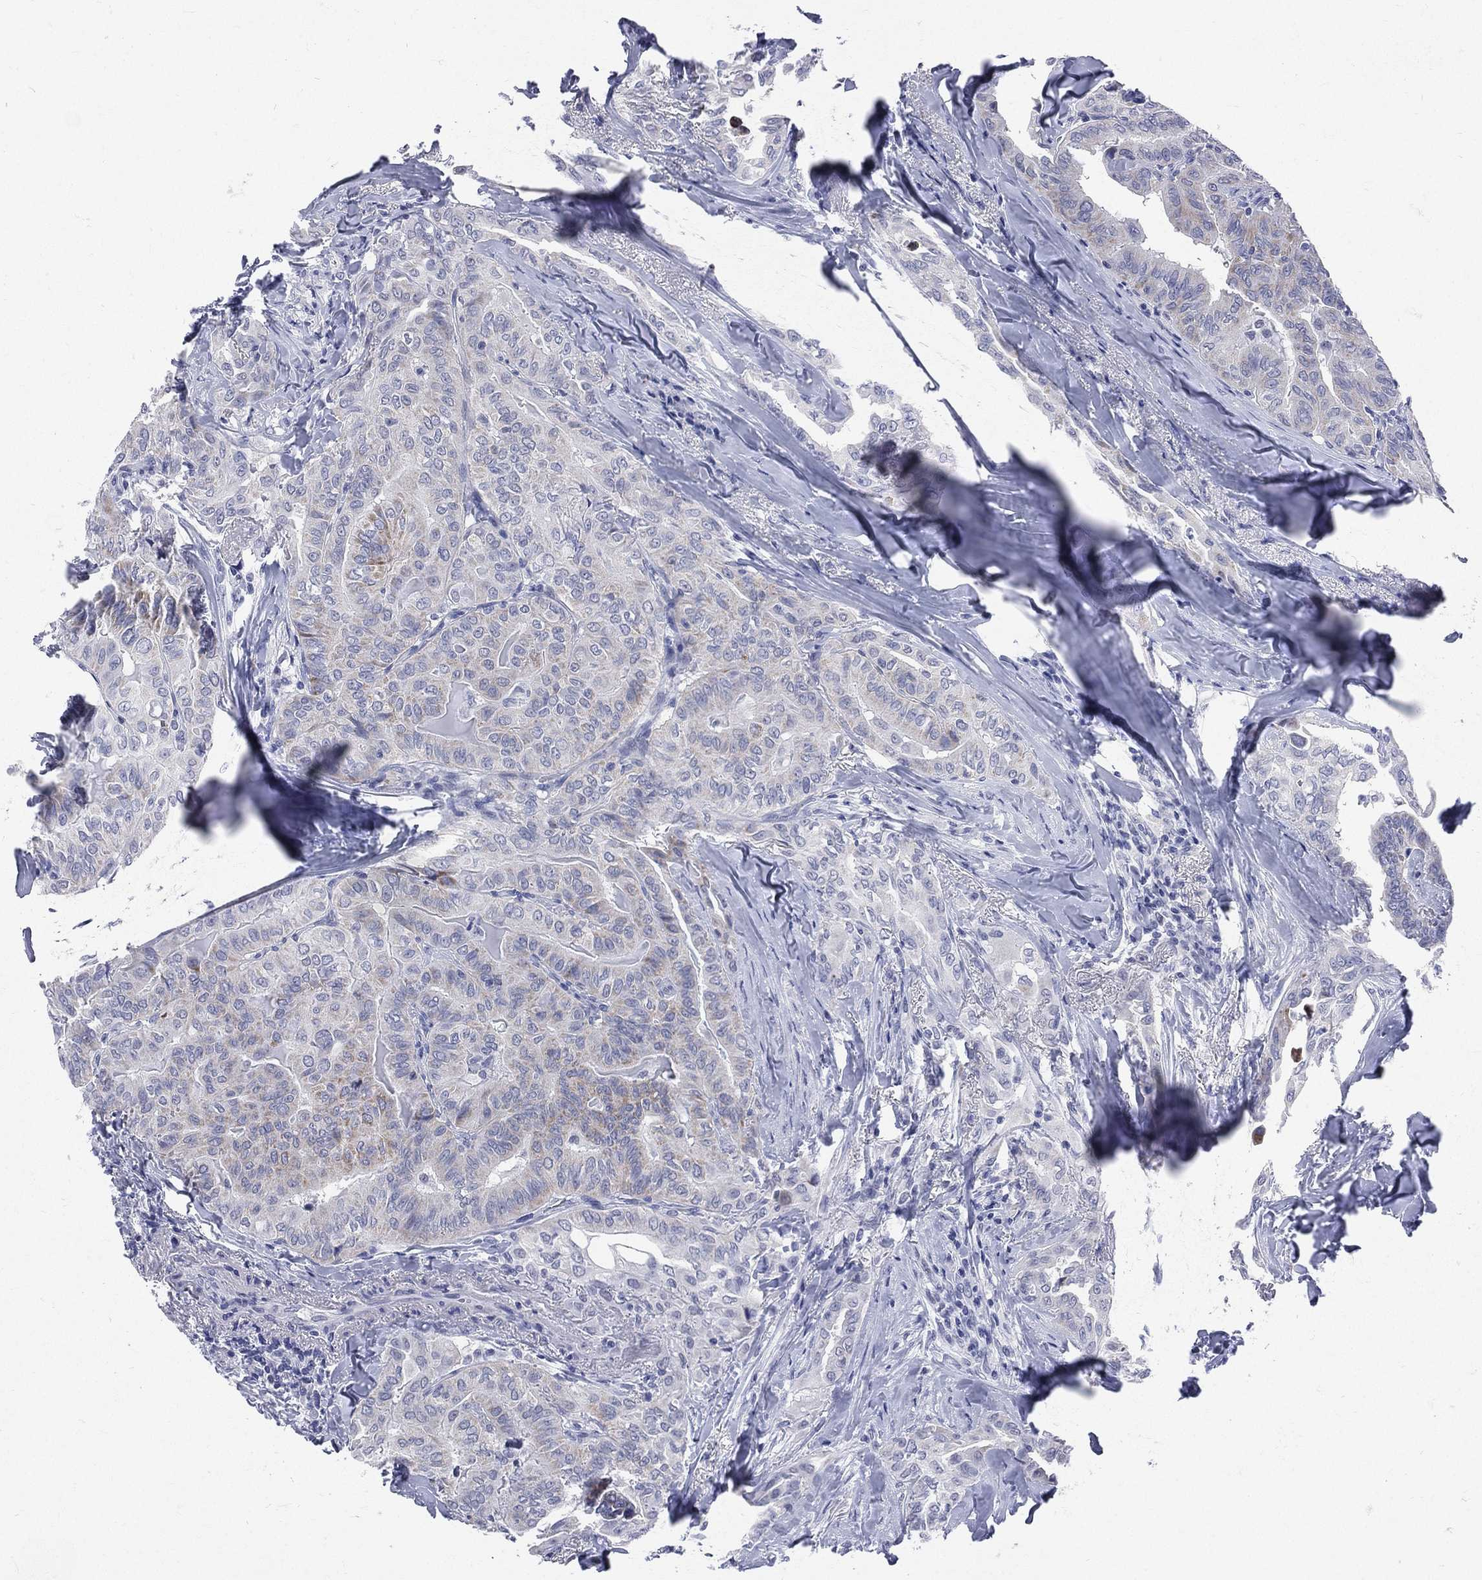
{"staining": {"intensity": "moderate", "quantity": "<25%", "location": "cytoplasmic/membranous"}, "tissue": "thyroid cancer", "cell_type": "Tumor cells", "image_type": "cancer", "snomed": [{"axis": "morphology", "description": "Papillary adenocarcinoma, NOS"}, {"axis": "topography", "description": "Thyroid gland"}], "caption": "IHC histopathology image of neoplastic tissue: human thyroid papillary adenocarcinoma stained using IHC displays low levels of moderate protein expression localized specifically in the cytoplasmic/membranous of tumor cells, appearing as a cytoplasmic/membranous brown color.", "gene": "MLLT10", "patient": {"sex": "female", "age": 68}}